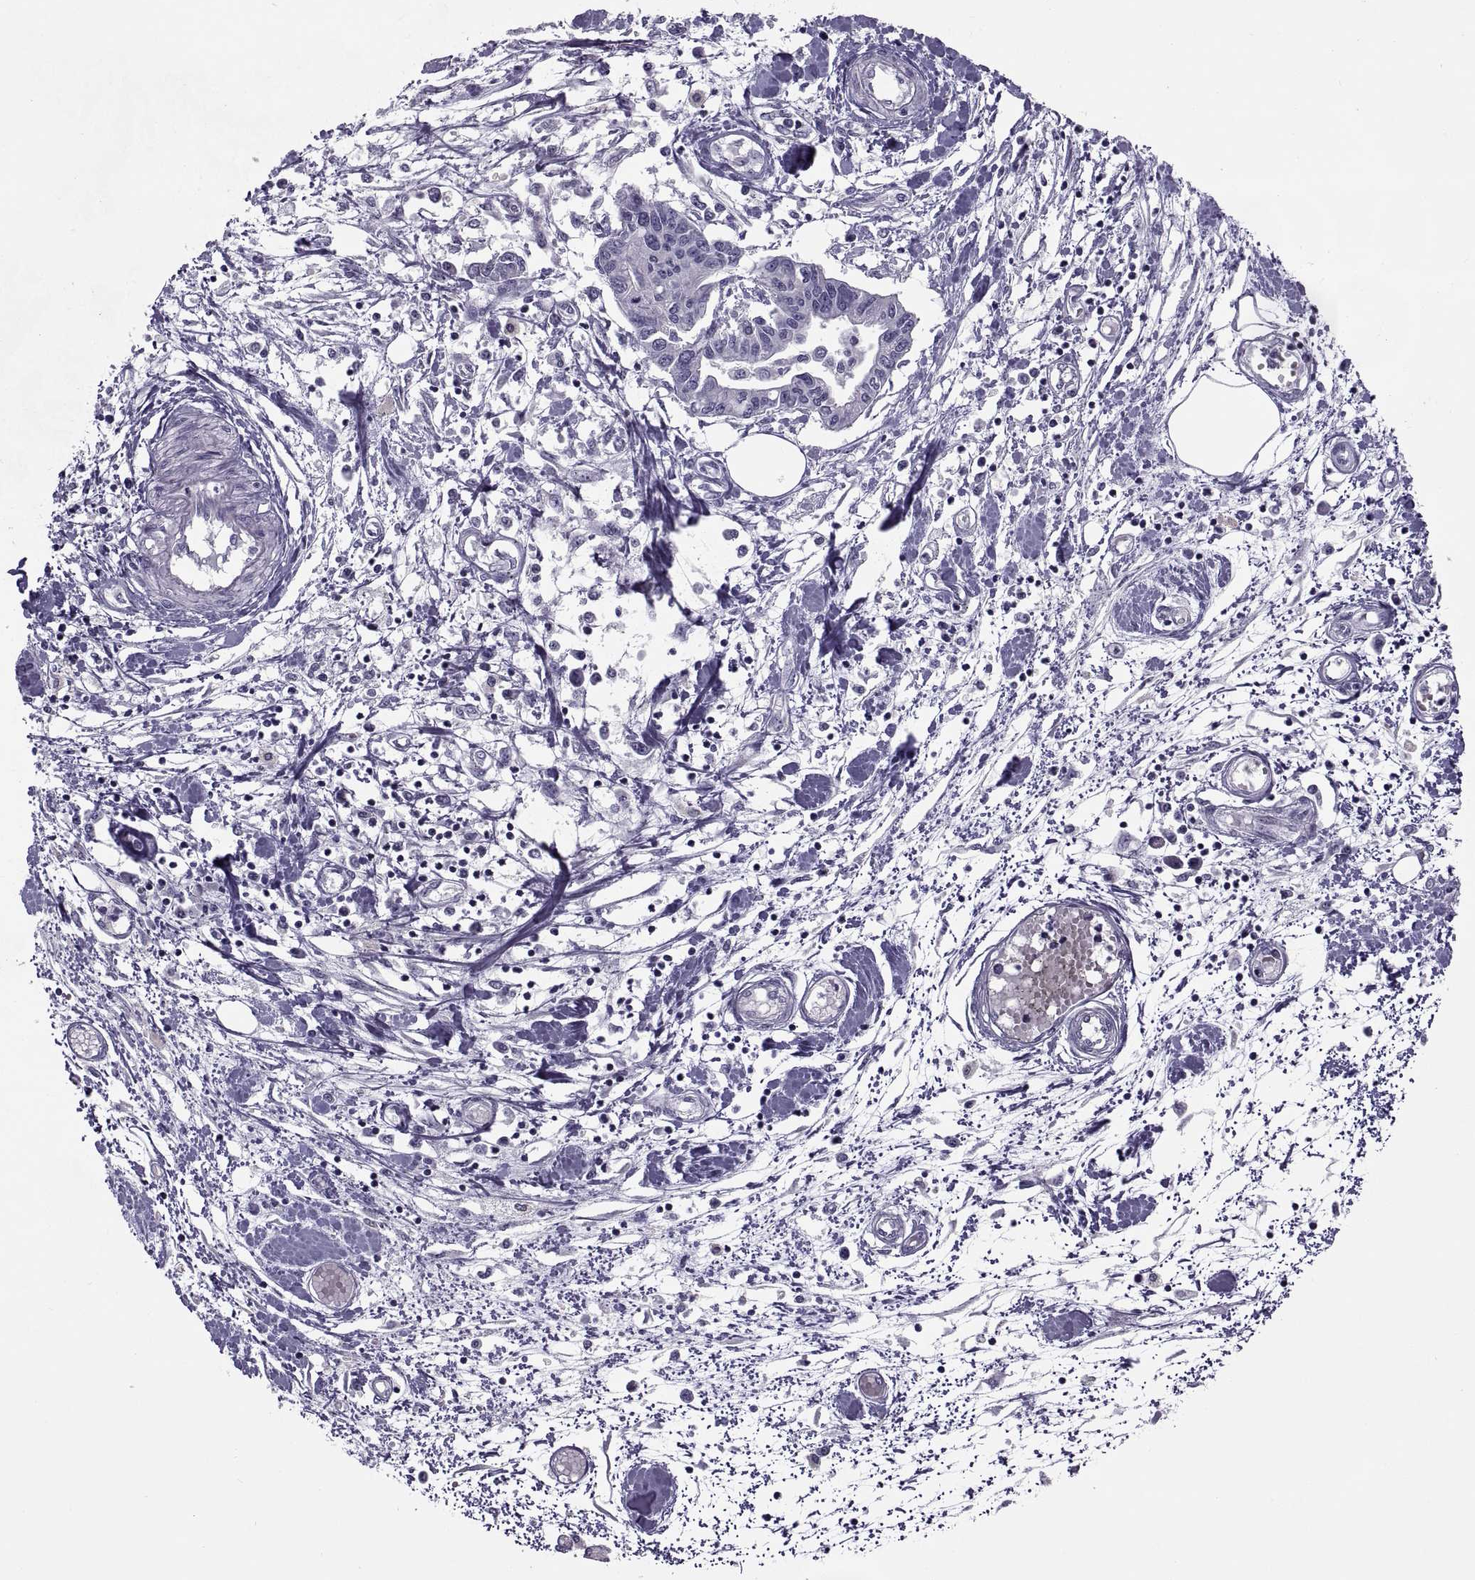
{"staining": {"intensity": "negative", "quantity": "none", "location": "none"}, "tissue": "pancreatic cancer", "cell_type": "Tumor cells", "image_type": "cancer", "snomed": [{"axis": "morphology", "description": "Adenocarcinoma, NOS"}, {"axis": "topography", "description": "Pancreas"}], "caption": "Immunohistochemistry (IHC) of pancreatic adenocarcinoma shows no staining in tumor cells. (DAB immunohistochemistry with hematoxylin counter stain).", "gene": "MAGEB1", "patient": {"sex": "male", "age": 60}}